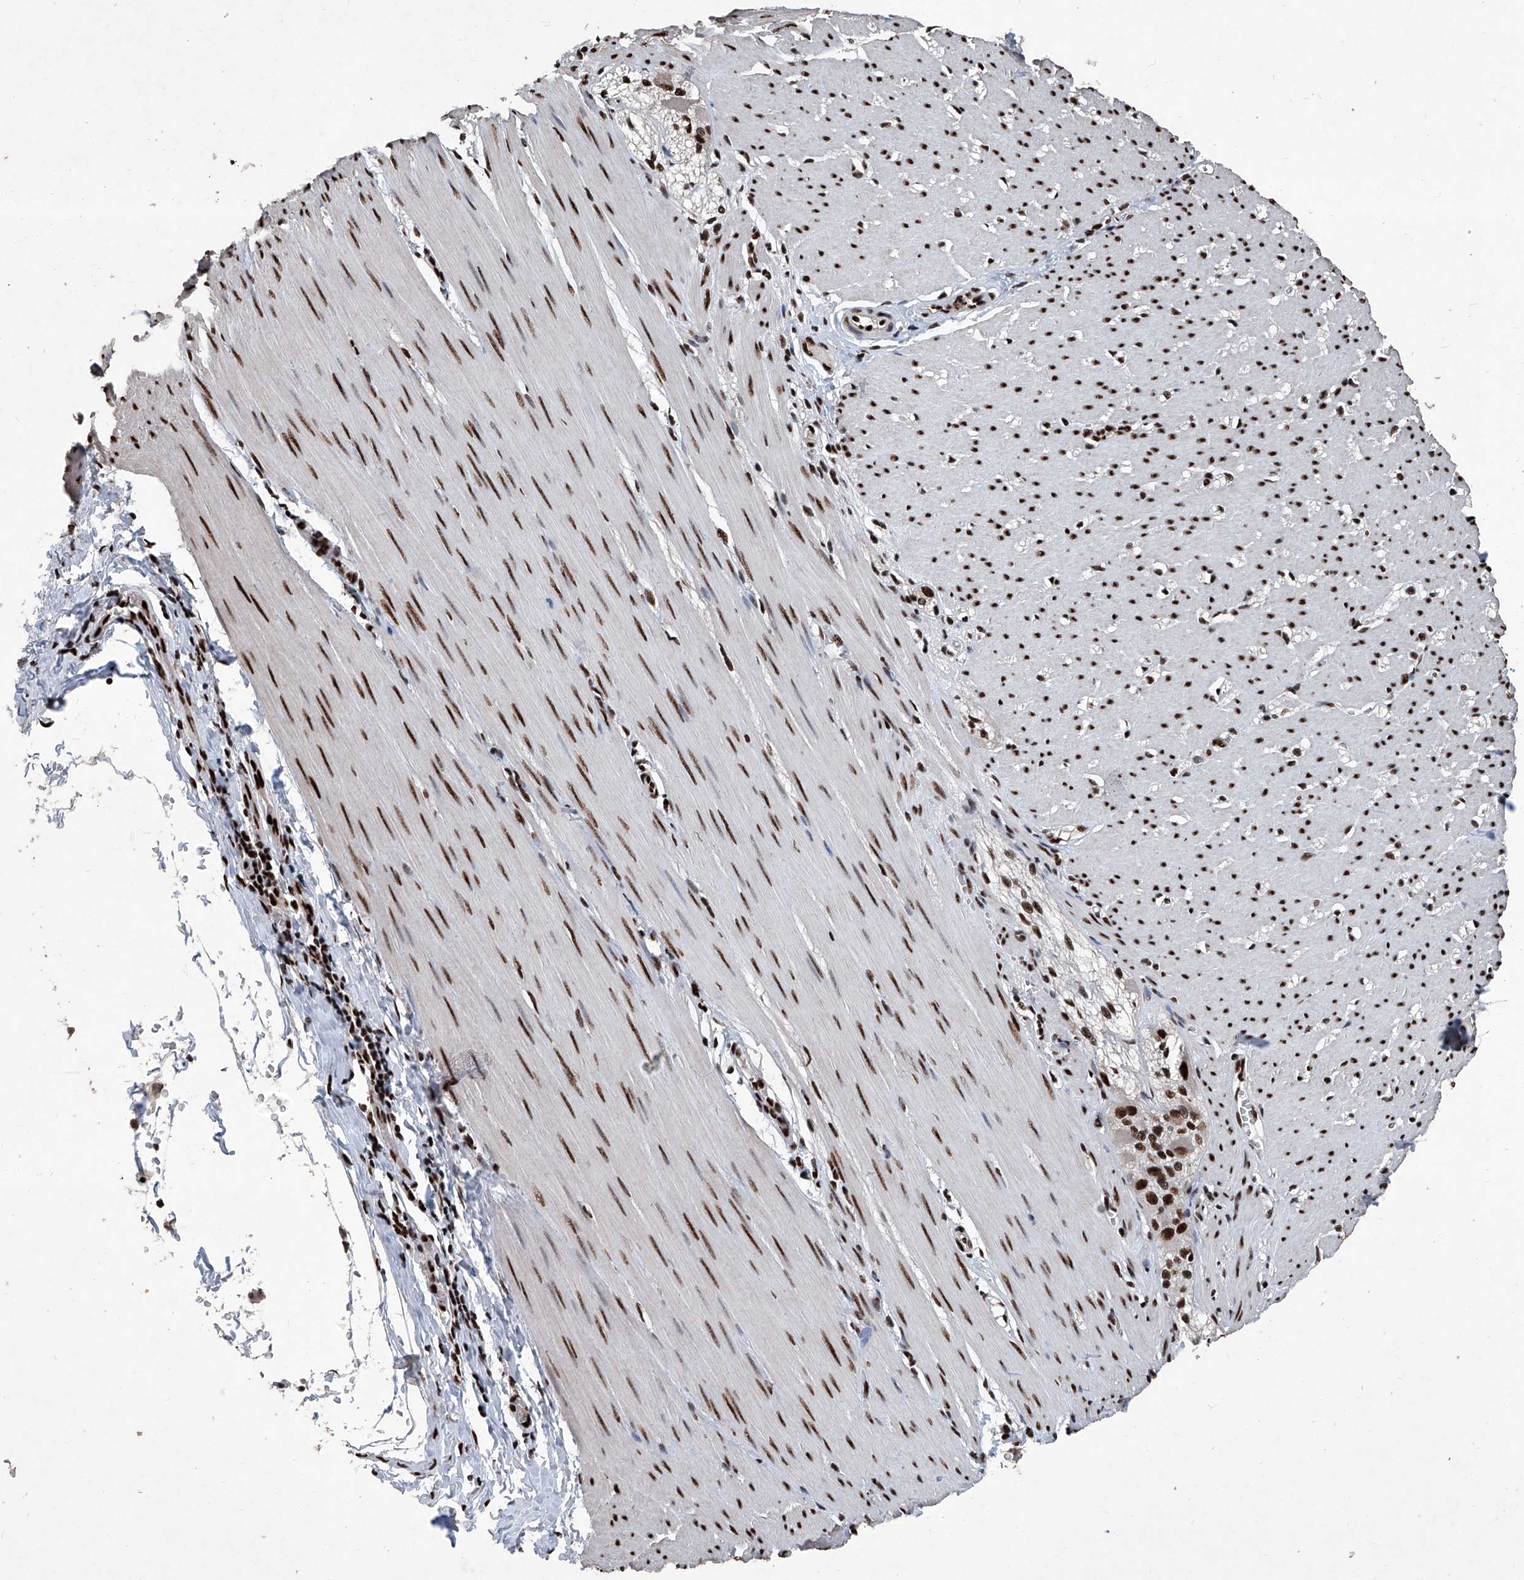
{"staining": {"intensity": "strong", "quantity": ">75%", "location": "nuclear"}, "tissue": "smooth muscle", "cell_type": "Smooth muscle cells", "image_type": "normal", "snomed": [{"axis": "morphology", "description": "Normal tissue, NOS"}, {"axis": "morphology", "description": "Adenocarcinoma, NOS"}, {"axis": "topography", "description": "Colon"}, {"axis": "topography", "description": "Peripheral nerve tissue"}], "caption": "Brown immunohistochemical staining in benign smooth muscle shows strong nuclear expression in about >75% of smooth muscle cells.", "gene": "DDX39B", "patient": {"sex": "male", "age": 14}}